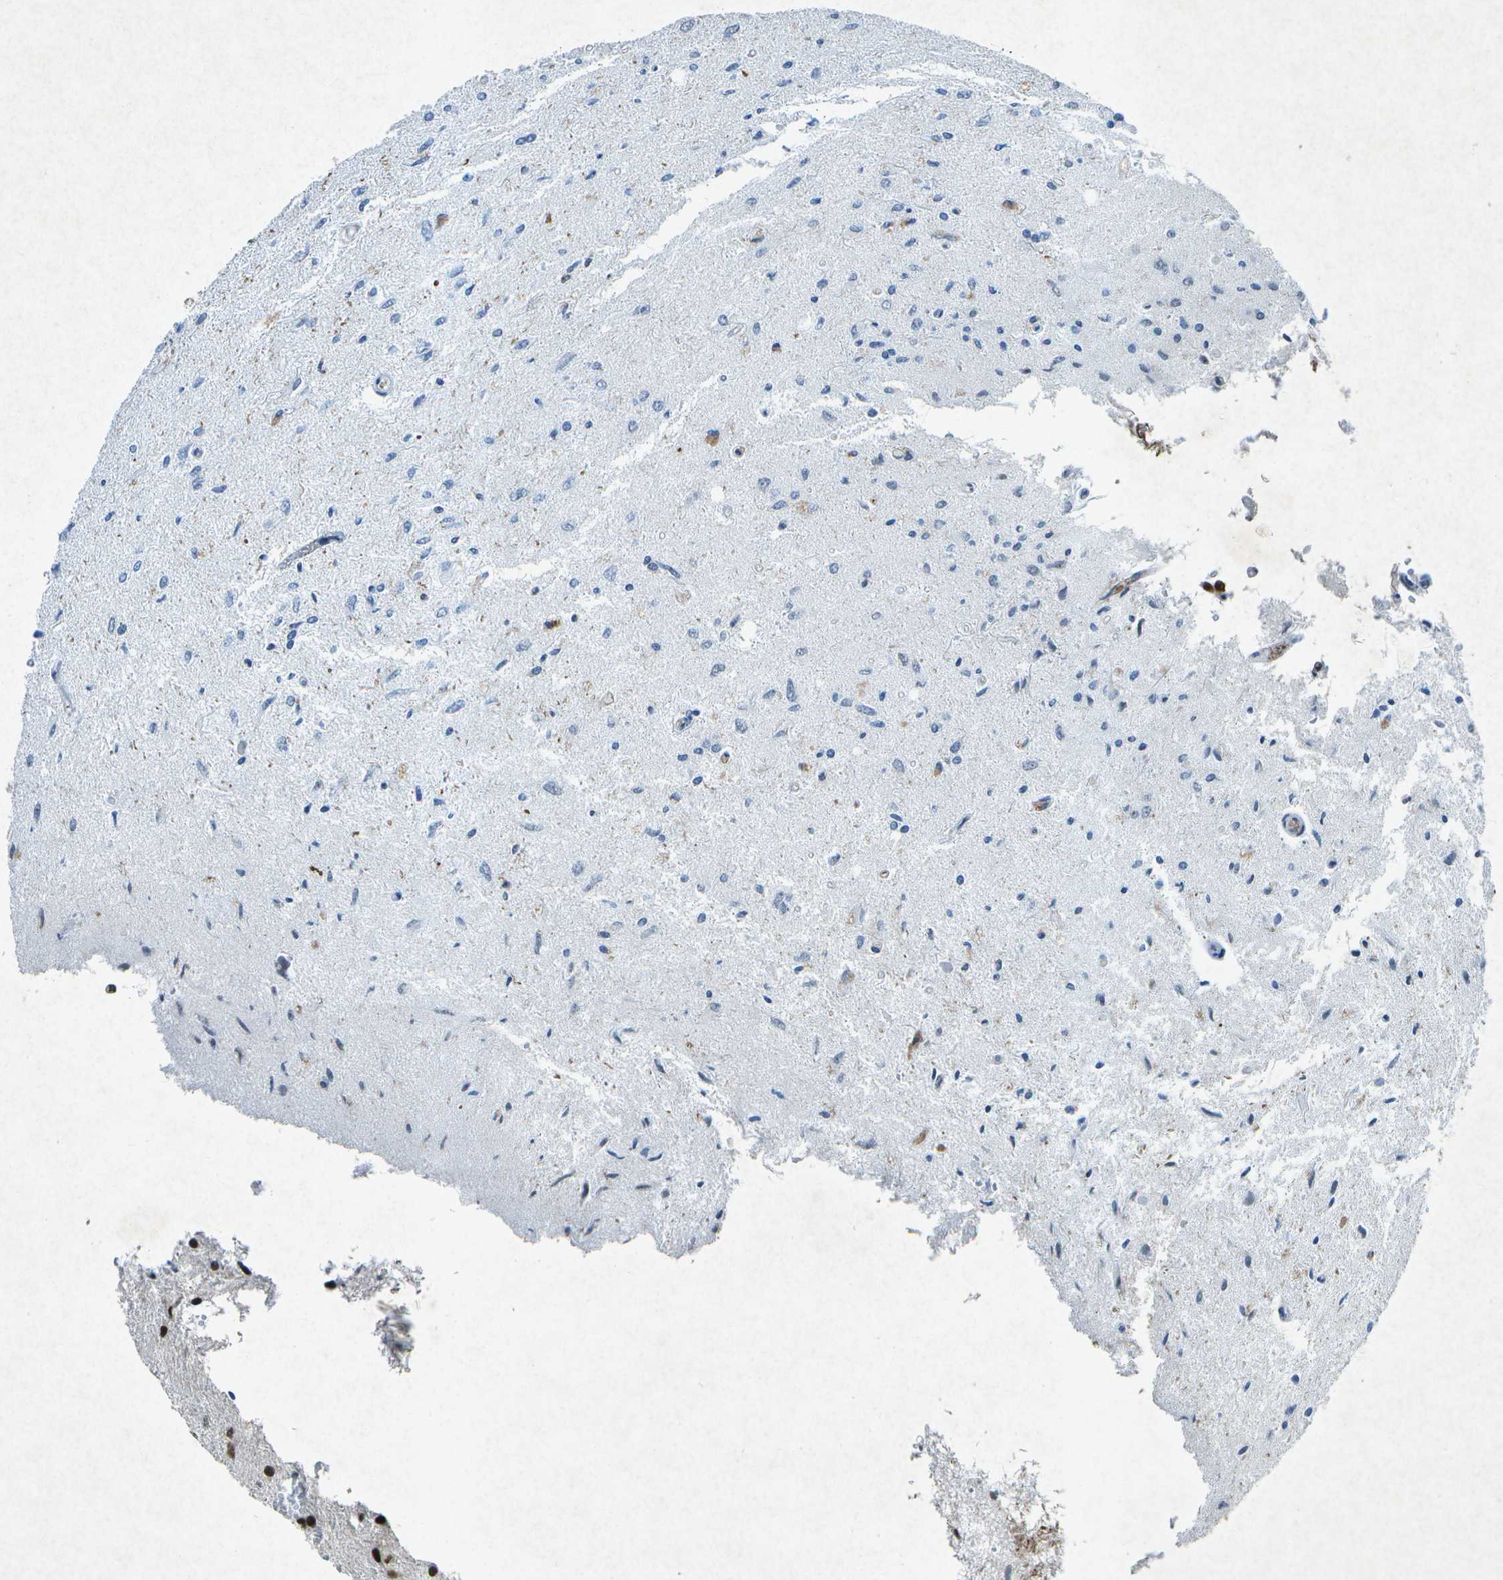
{"staining": {"intensity": "strong", "quantity": "25%-75%", "location": "nuclear"}, "tissue": "glioma", "cell_type": "Tumor cells", "image_type": "cancer", "snomed": [{"axis": "morphology", "description": "Glioma, malignant, Low grade"}, {"axis": "topography", "description": "Brain"}], "caption": "High-magnification brightfield microscopy of malignant glioma (low-grade) stained with DAB (brown) and counterstained with hematoxylin (blue). tumor cells exhibit strong nuclear expression is seen in approximately25%-75% of cells.", "gene": "MTA2", "patient": {"sex": "male", "age": 77}}